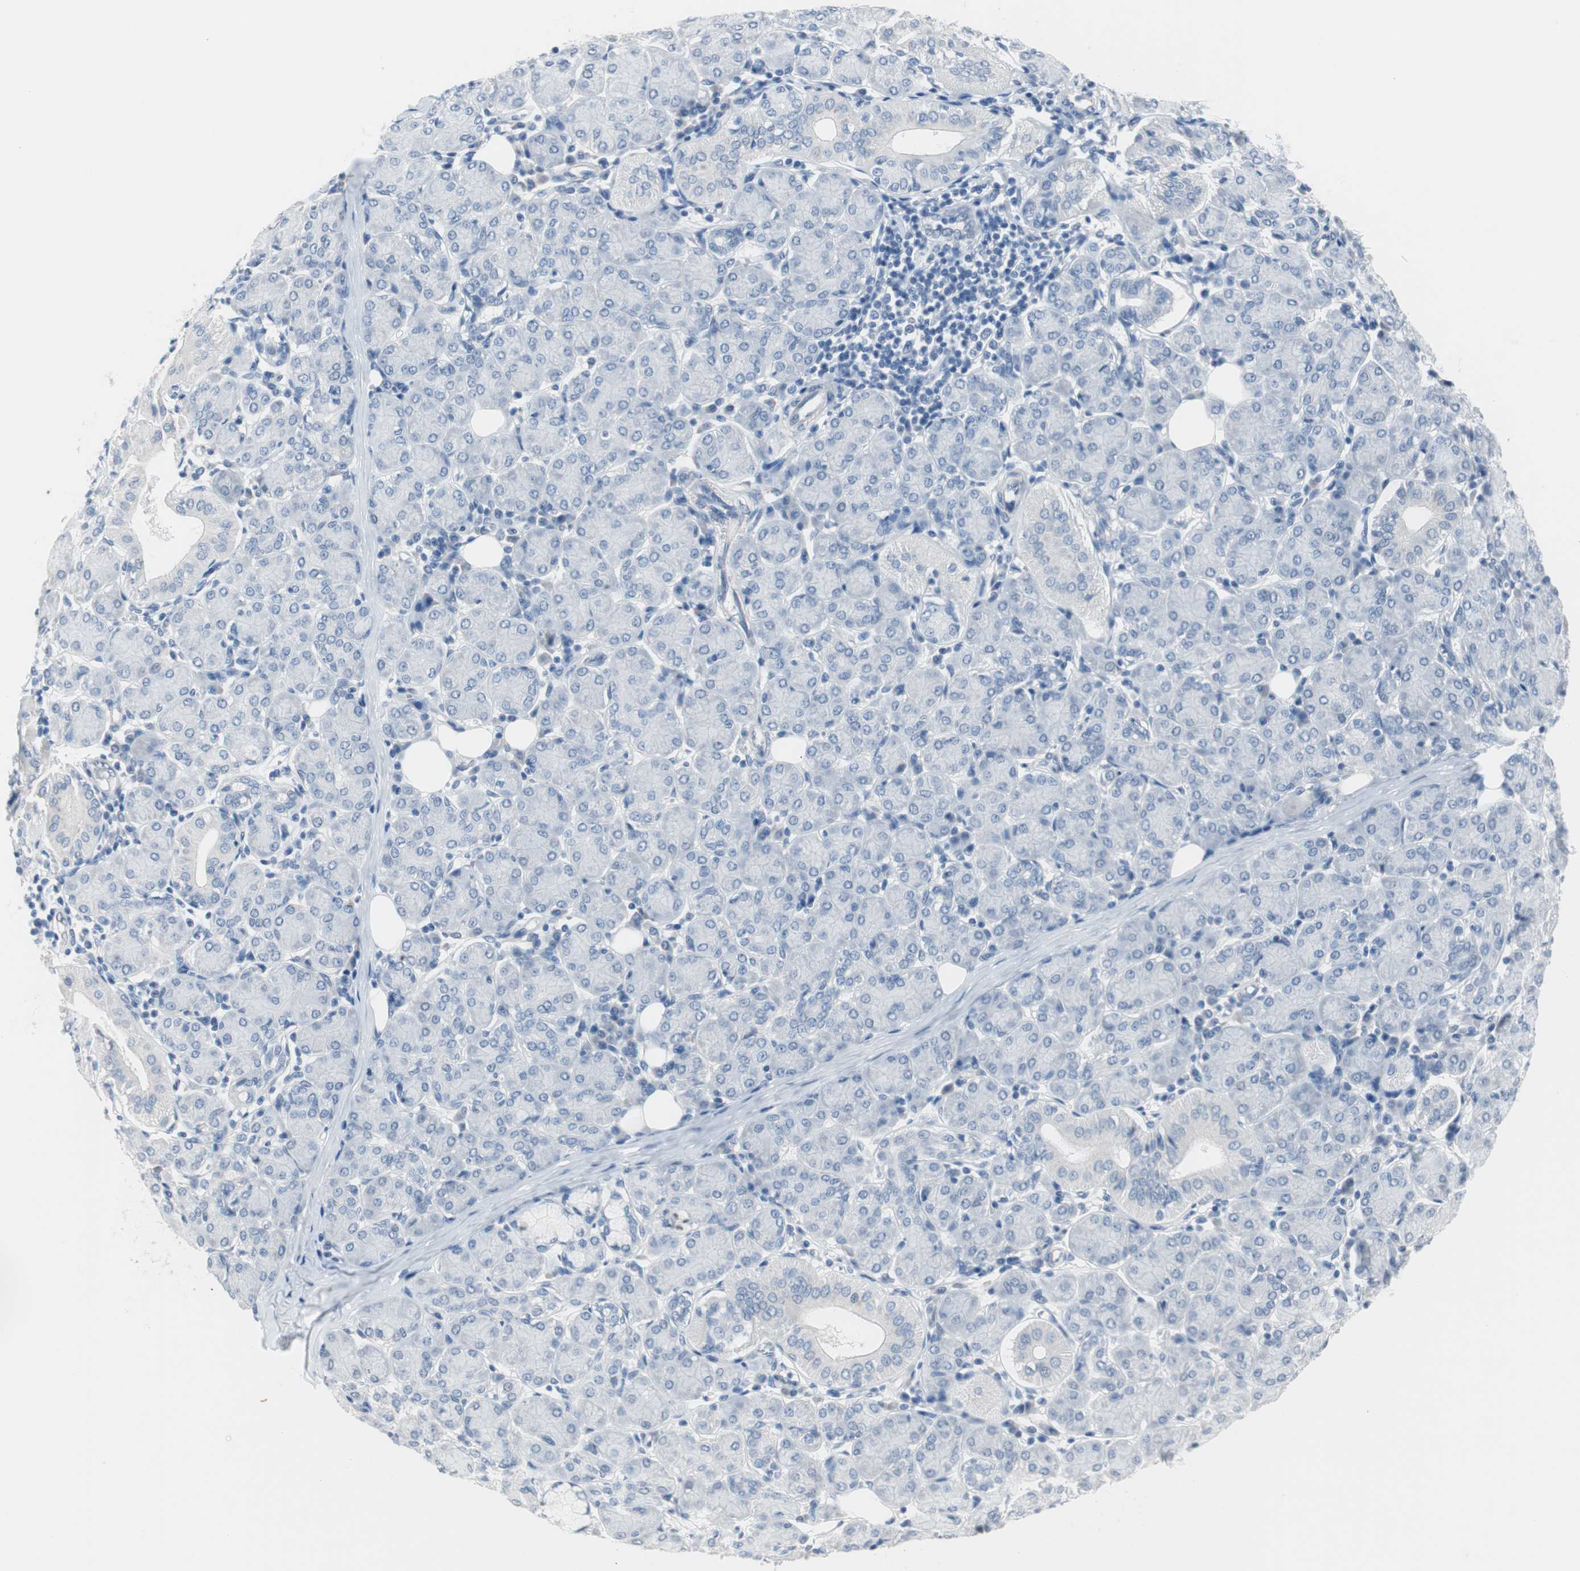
{"staining": {"intensity": "negative", "quantity": "none", "location": "none"}, "tissue": "salivary gland", "cell_type": "Glandular cells", "image_type": "normal", "snomed": [{"axis": "morphology", "description": "Normal tissue, NOS"}, {"axis": "morphology", "description": "Inflammation, NOS"}, {"axis": "topography", "description": "Lymph node"}, {"axis": "topography", "description": "Salivary gland"}], "caption": "The photomicrograph reveals no significant expression in glandular cells of salivary gland. Brightfield microscopy of IHC stained with DAB (brown) and hematoxylin (blue), captured at high magnification.", "gene": "ULBP1", "patient": {"sex": "male", "age": 3}}